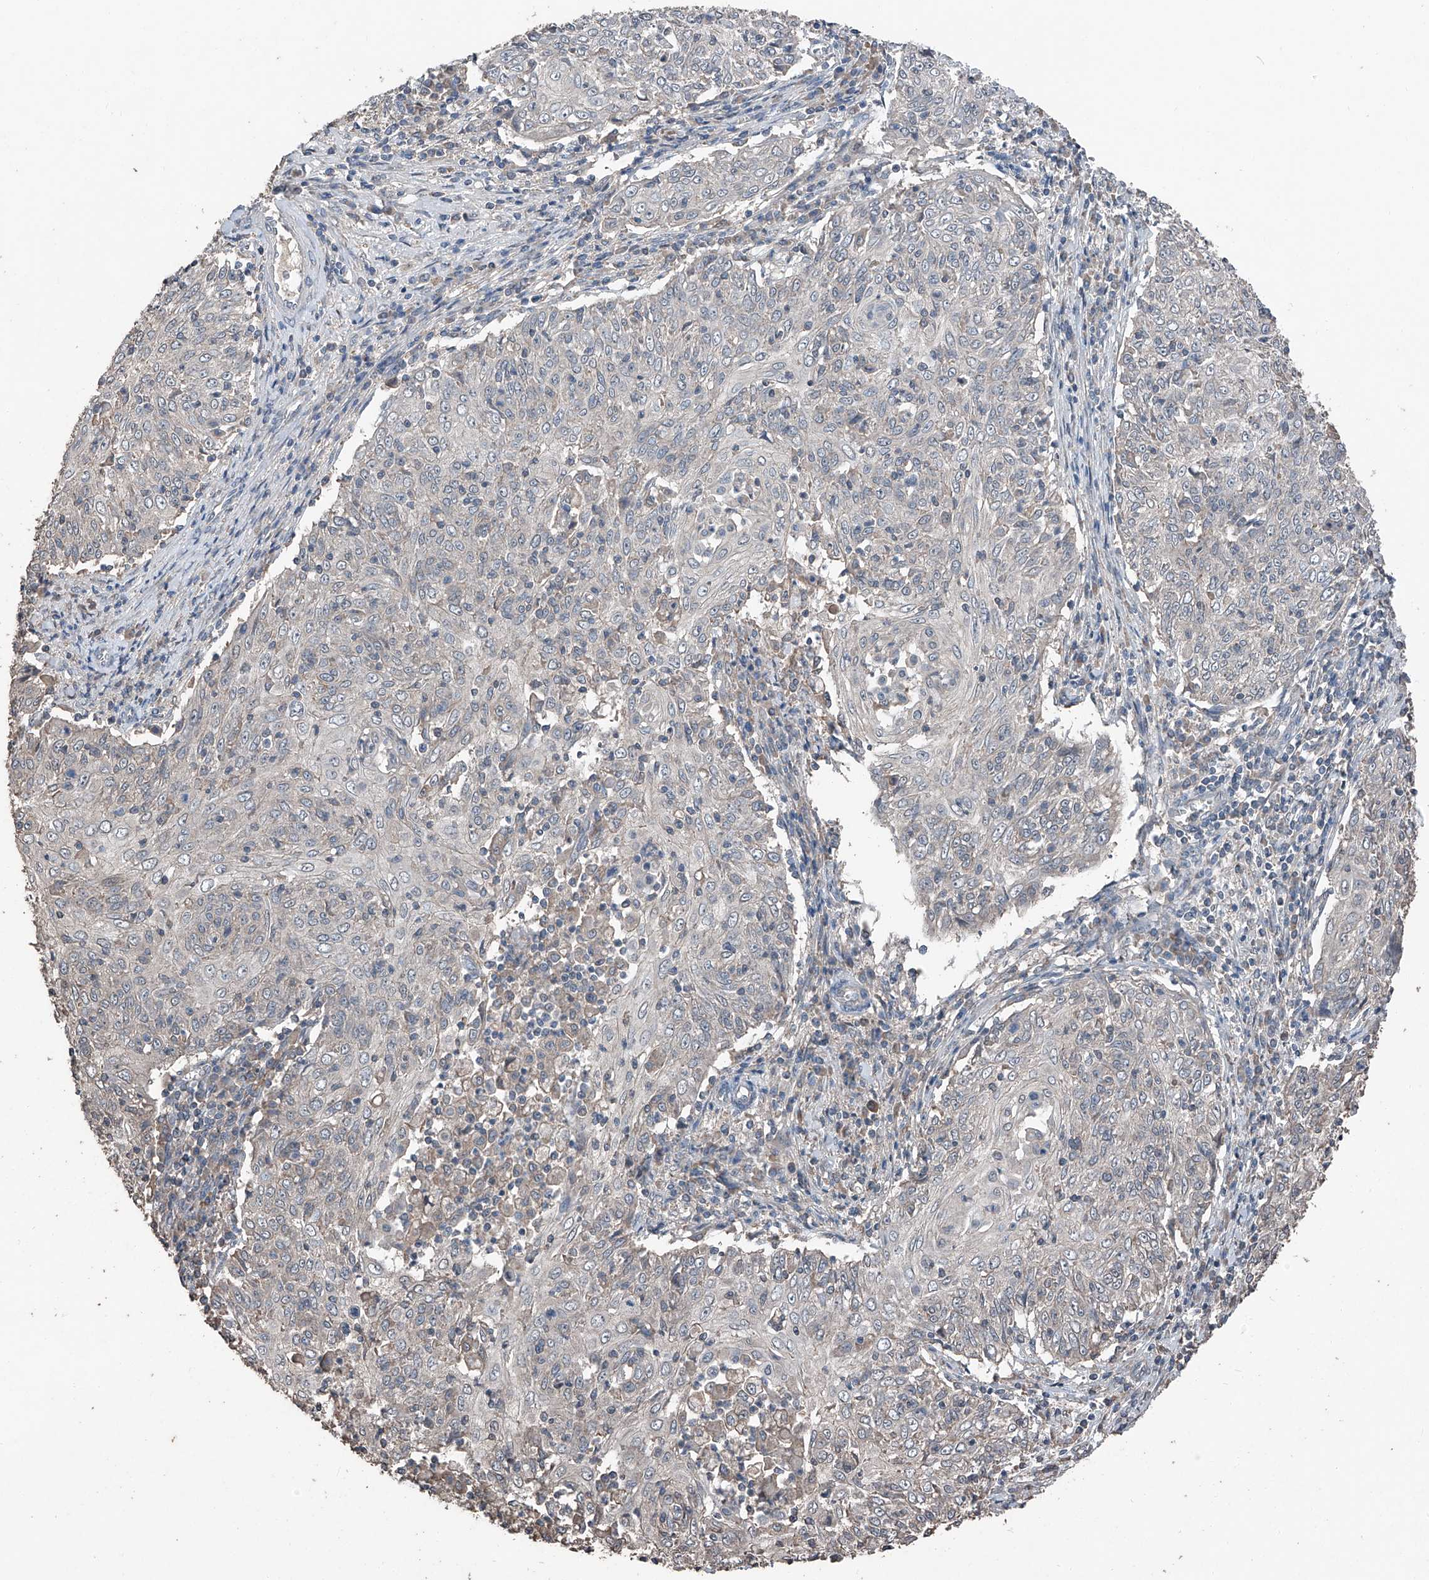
{"staining": {"intensity": "negative", "quantity": "none", "location": "none"}, "tissue": "cervical cancer", "cell_type": "Tumor cells", "image_type": "cancer", "snomed": [{"axis": "morphology", "description": "Squamous cell carcinoma, NOS"}, {"axis": "topography", "description": "Cervix"}], "caption": "There is no significant positivity in tumor cells of squamous cell carcinoma (cervical).", "gene": "MAMLD1", "patient": {"sex": "female", "age": 48}}